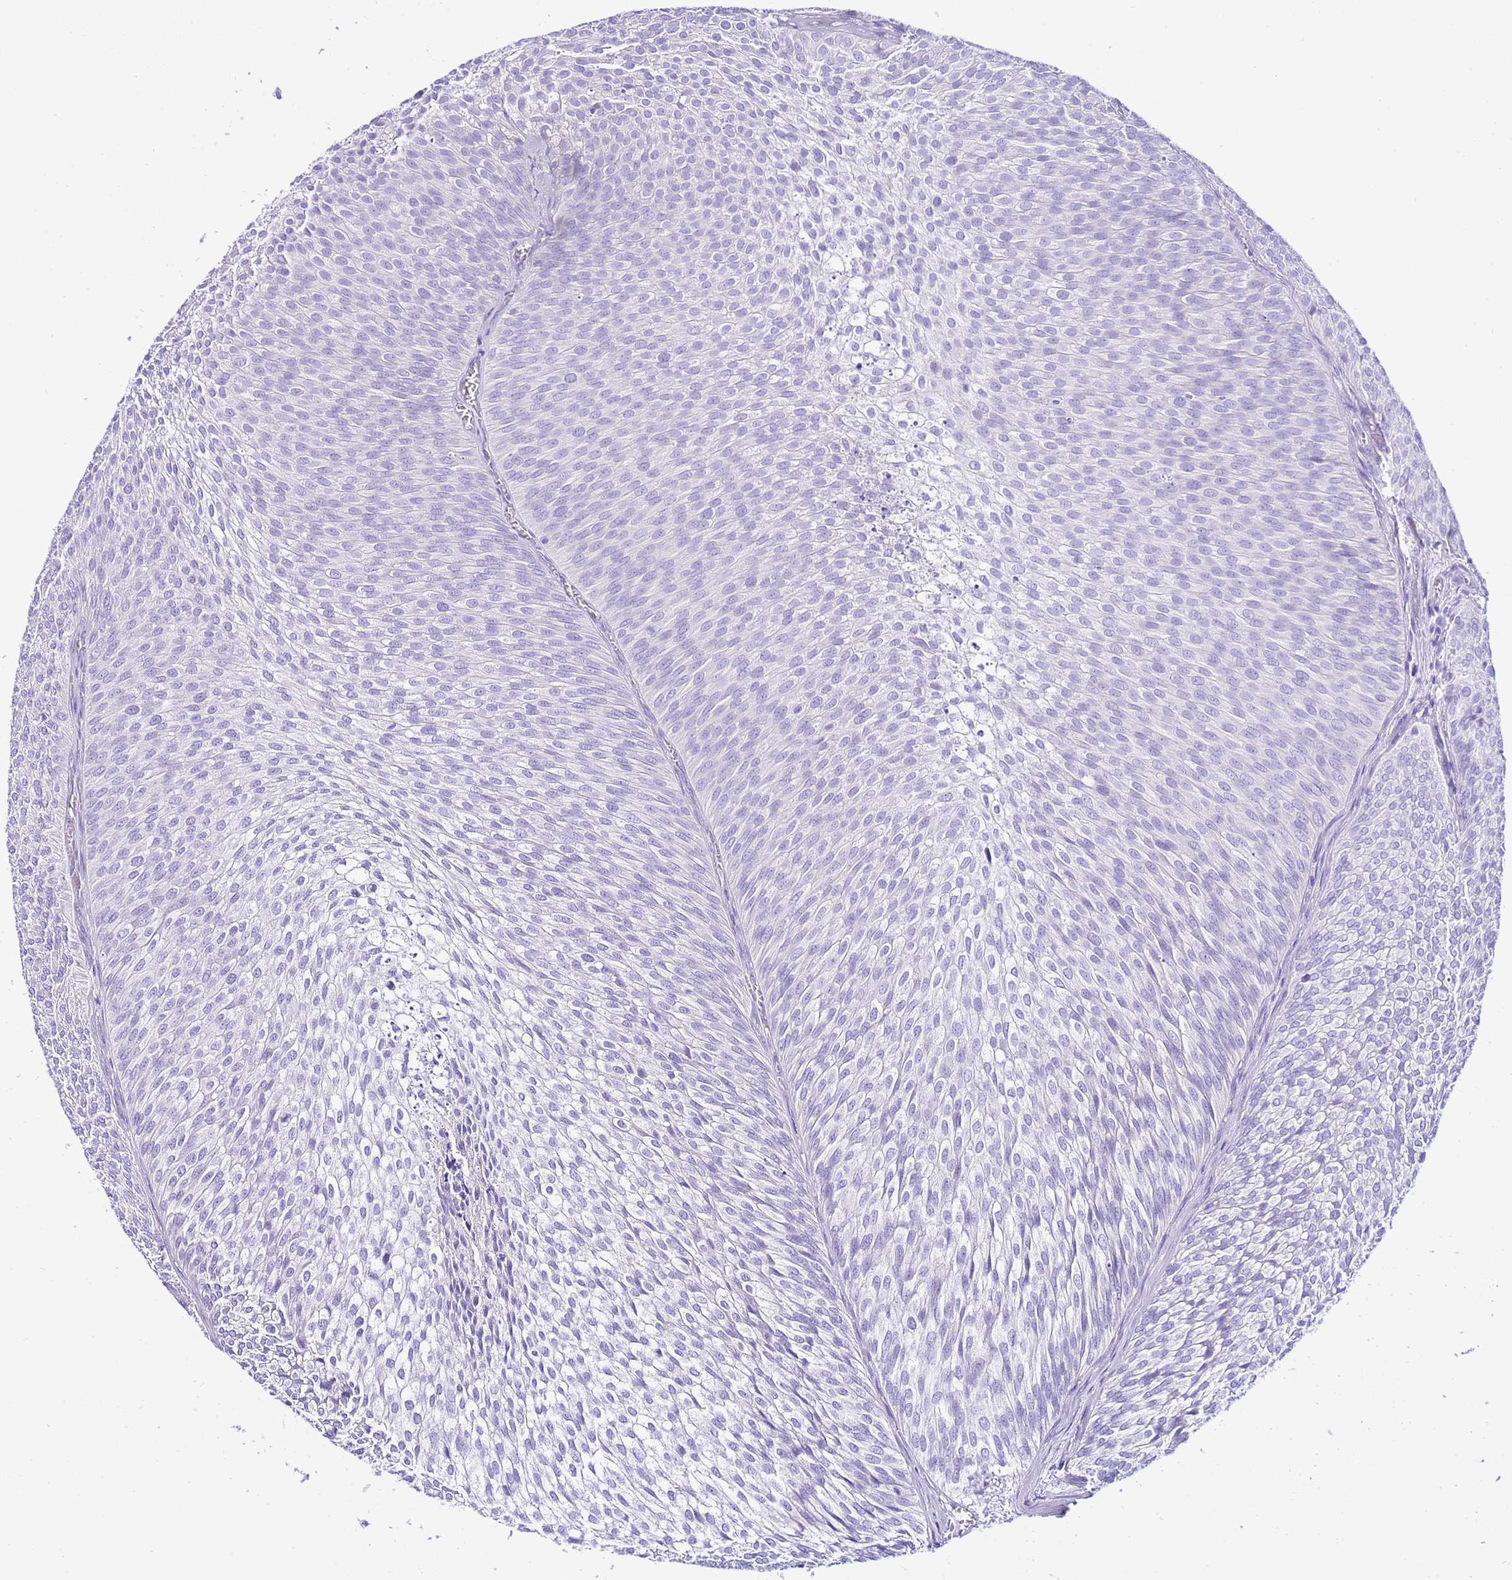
{"staining": {"intensity": "negative", "quantity": "none", "location": "none"}, "tissue": "urothelial cancer", "cell_type": "Tumor cells", "image_type": "cancer", "snomed": [{"axis": "morphology", "description": "Urothelial carcinoma, Low grade"}, {"axis": "topography", "description": "Urinary bladder"}], "caption": "The IHC photomicrograph has no significant staining in tumor cells of low-grade urothelial carcinoma tissue. (Stains: DAB IHC with hematoxylin counter stain, Microscopy: brightfield microscopy at high magnification).", "gene": "BHLHA15", "patient": {"sex": "male", "age": 91}}